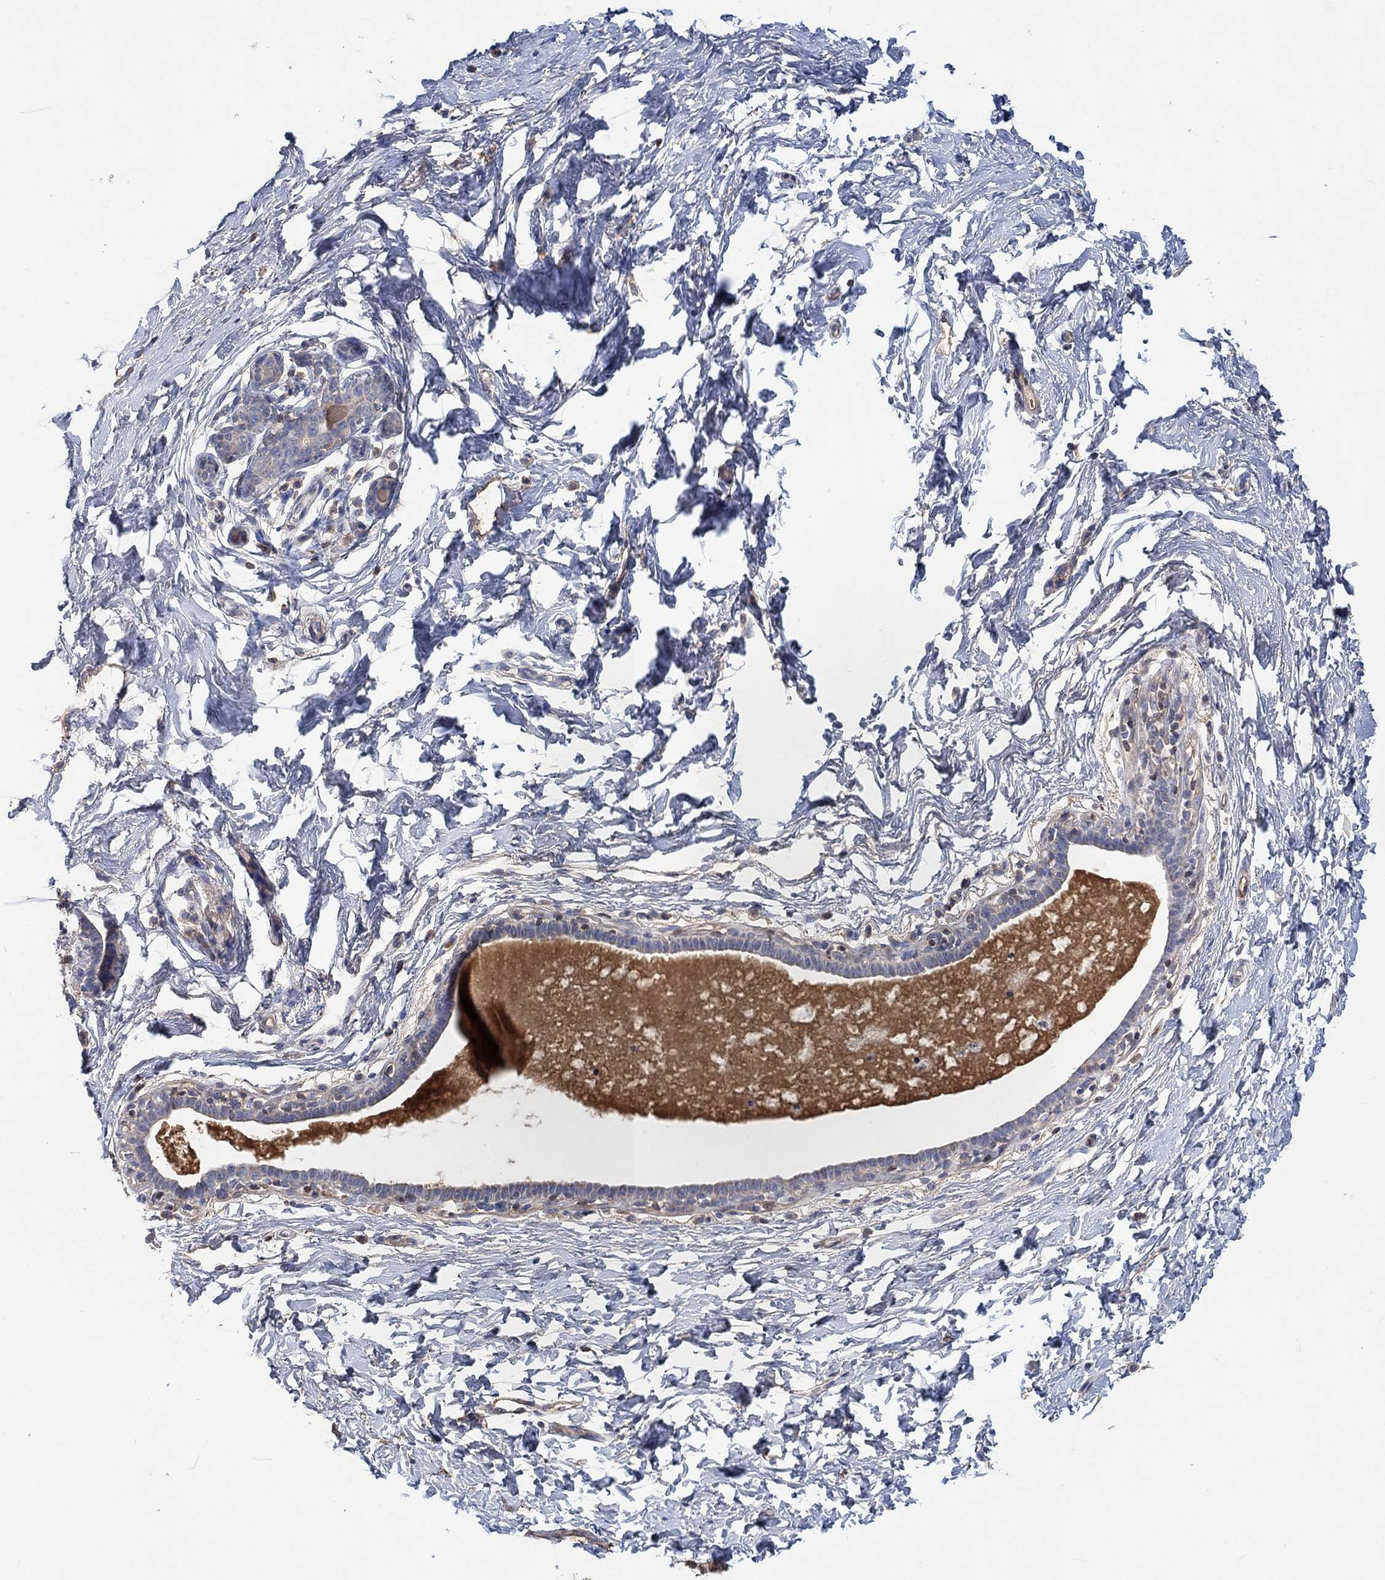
{"staining": {"intensity": "negative", "quantity": "none", "location": "none"}, "tissue": "breast", "cell_type": "Adipocytes", "image_type": "normal", "snomed": [{"axis": "morphology", "description": "Normal tissue, NOS"}, {"axis": "topography", "description": "Breast"}], "caption": "Immunohistochemistry (IHC) micrograph of benign breast: human breast stained with DAB demonstrates no significant protein expression in adipocytes.", "gene": "MSTN", "patient": {"sex": "female", "age": 37}}